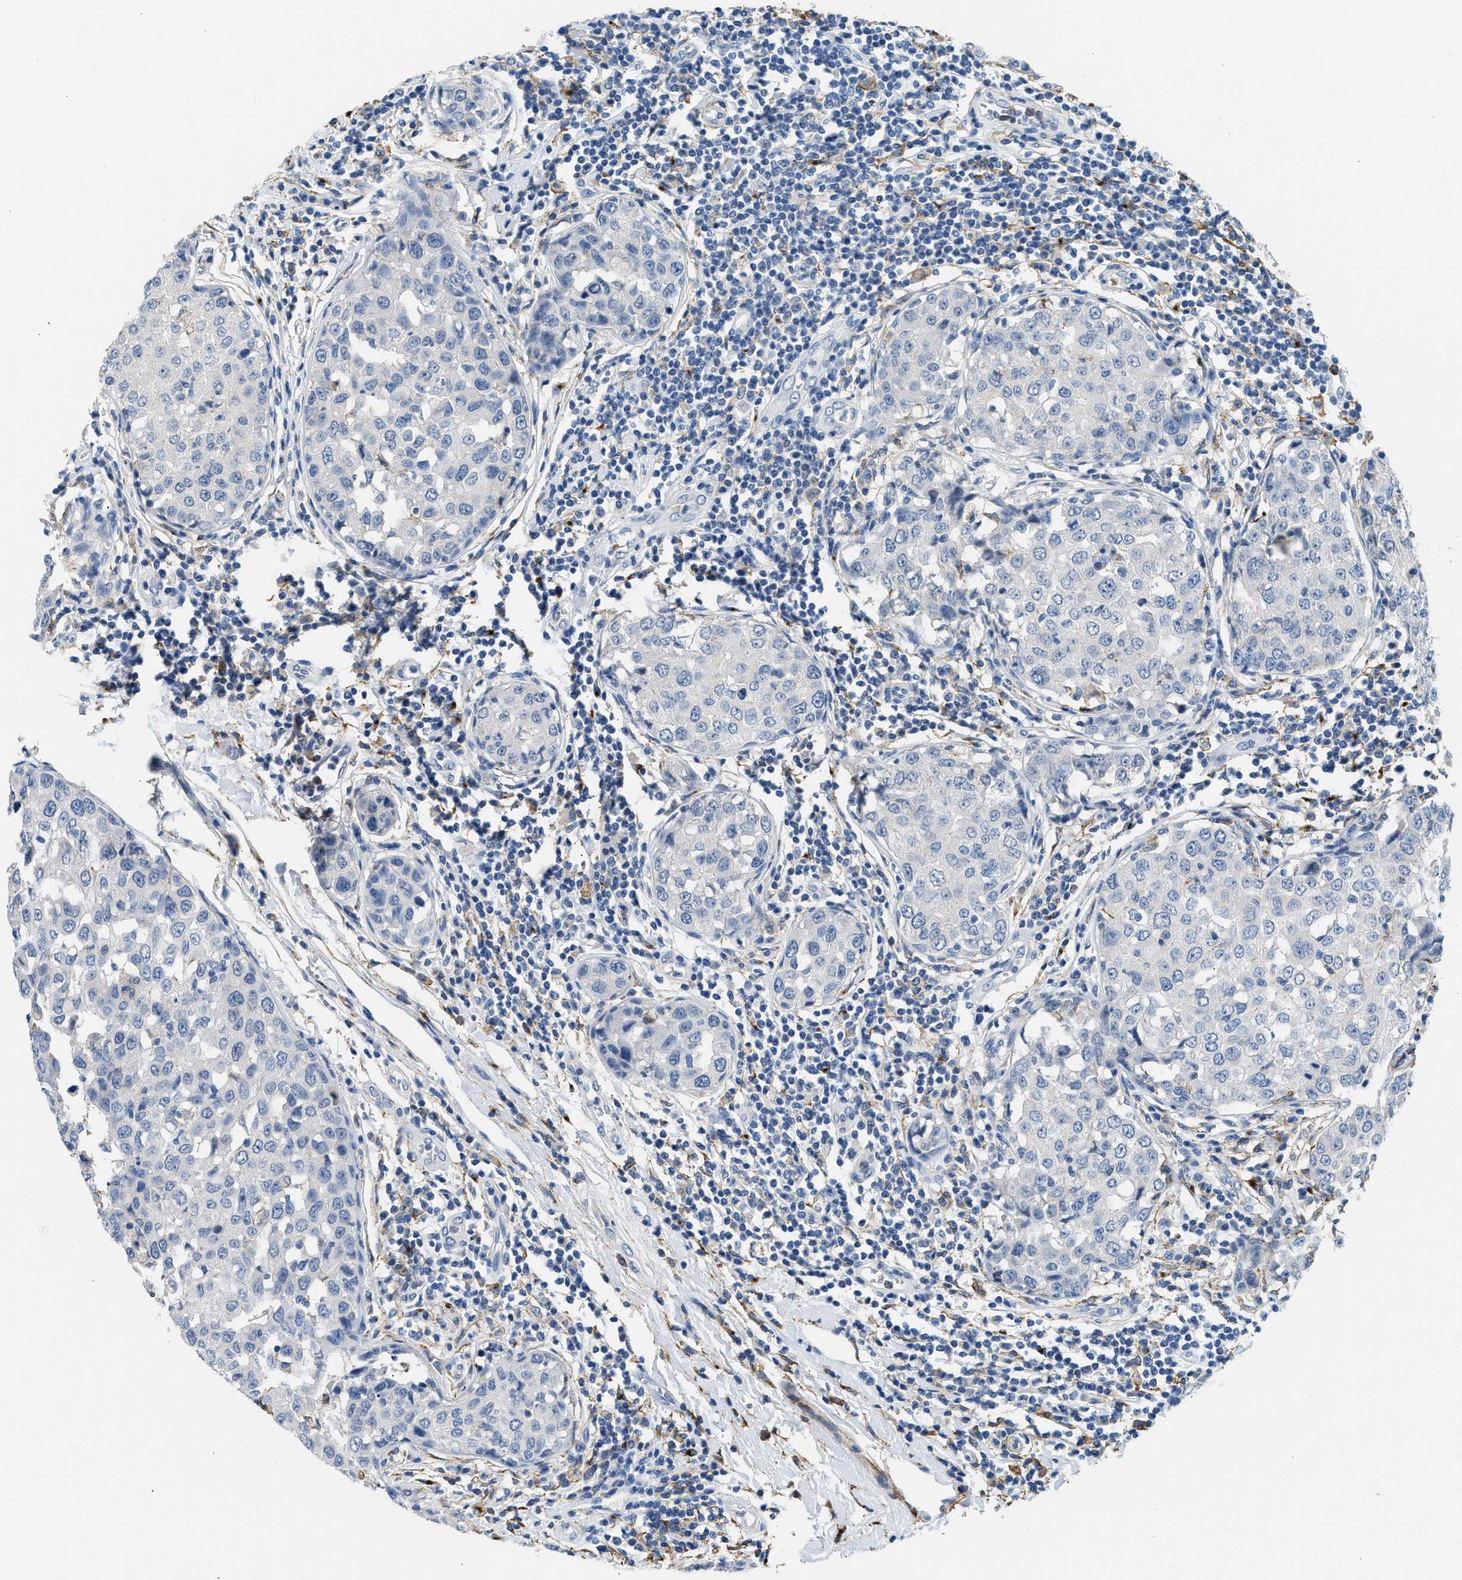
{"staining": {"intensity": "negative", "quantity": "none", "location": "none"}, "tissue": "breast cancer", "cell_type": "Tumor cells", "image_type": "cancer", "snomed": [{"axis": "morphology", "description": "Duct carcinoma"}, {"axis": "topography", "description": "Breast"}], "caption": "IHC photomicrograph of neoplastic tissue: breast cancer (intraductal carcinoma) stained with DAB (3,3'-diaminobenzidine) displays no significant protein staining in tumor cells.", "gene": "LRP1", "patient": {"sex": "female", "age": 27}}